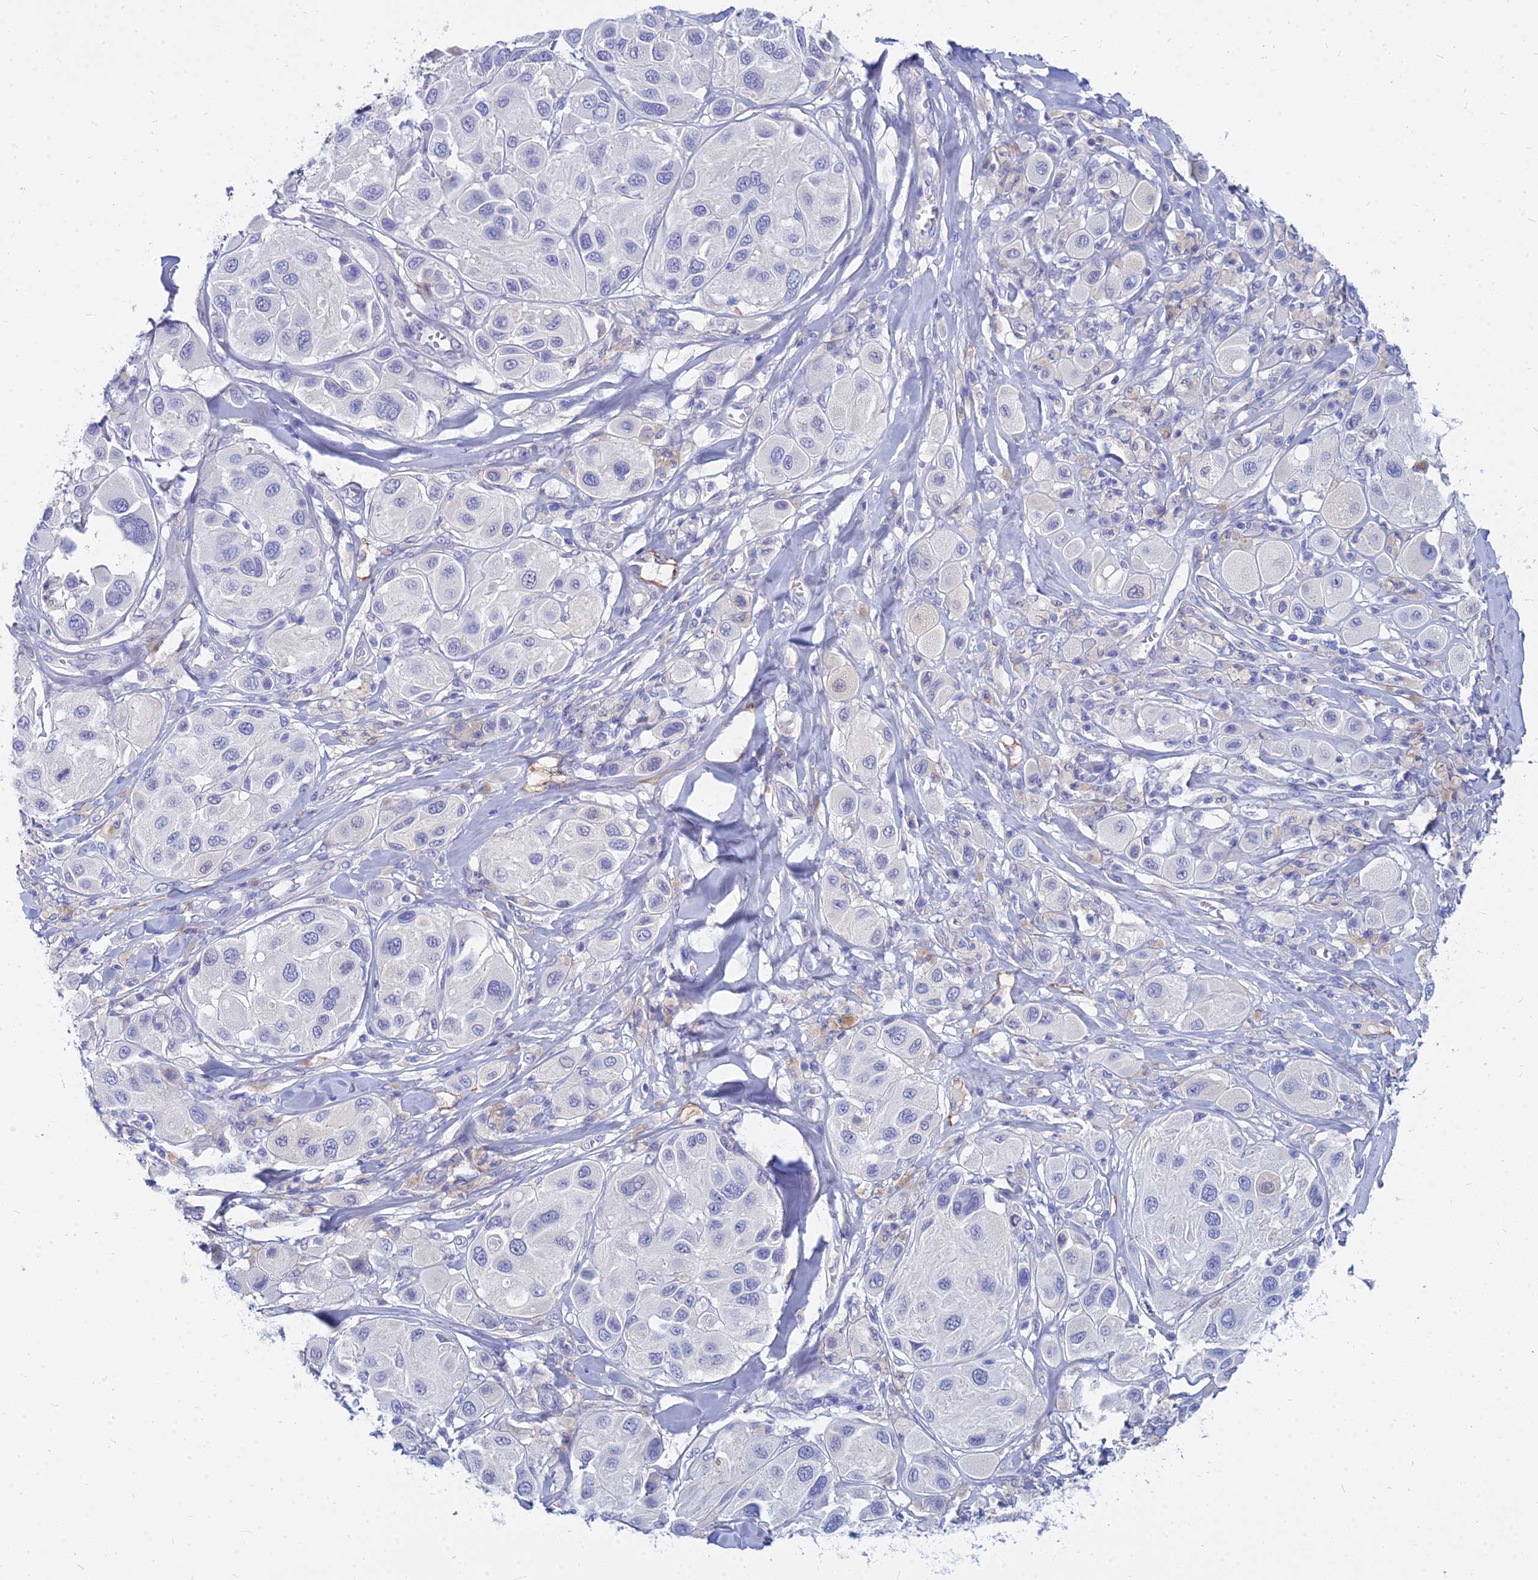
{"staining": {"intensity": "negative", "quantity": "none", "location": "none"}, "tissue": "melanoma", "cell_type": "Tumor cells", "image_type": "cancer", "snomed": [{"axis": "morphology", "description": "Malignant melanoma, Metastatic site"}, {"axis": "topography", "description": "Skin"}], "caption": "Immunohistochemistry (IHC) histopathology image of neoplastic tissue: melanoma stained with DAB (3,3'-diaminobenzidine) shows no significant protein expression in tumor cells. (DAB (3,3'-diaminobenzidine) immunohistochemistry (IHC) with hematoxylin counter stain).", "gene": "ZNF552", "patient": {"sex": "male", "age": 41}}